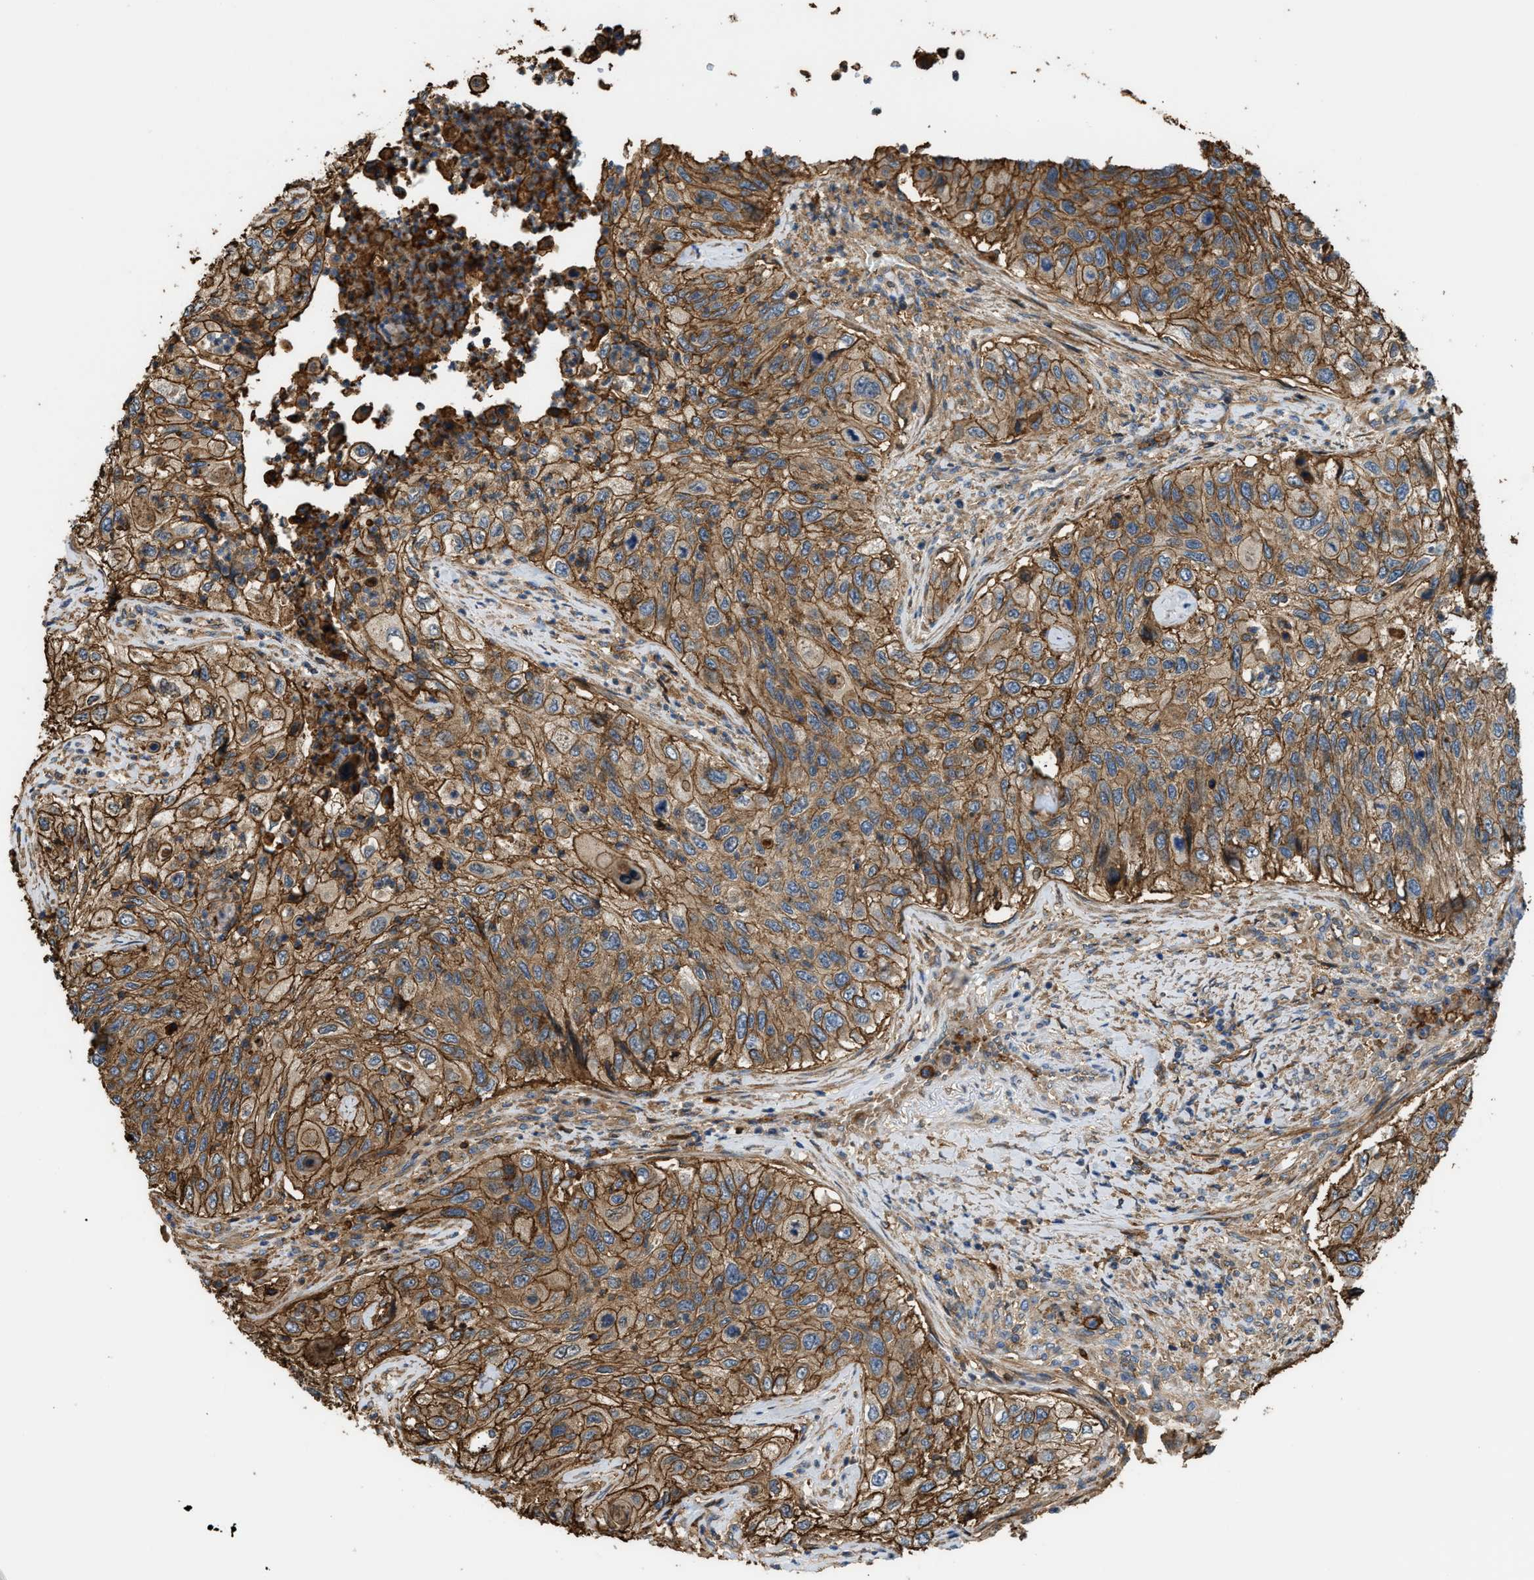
{"staining": {"intensity": "strong", "quantity": ">75%", "location": "cytoplasmic/membranous"}, "tissue": "urothelial cancer", "cell_type": "Tumor cells", "image_type": "cancer", "snomed": [{"axis": "morphology", "description": "Urothelial carcinoma, High grade"}, {"axis": "topography", "description": "Urinary bladder"}], "caption": "This histopathology image exhibits immunohistochemistry staining of urothelial cancer, with high strong cytoplasmic/membranous expression in approximately >75% of tumor cells.", "gene": "DDHD2", "patient": {"sex": "female", "age": 60}}